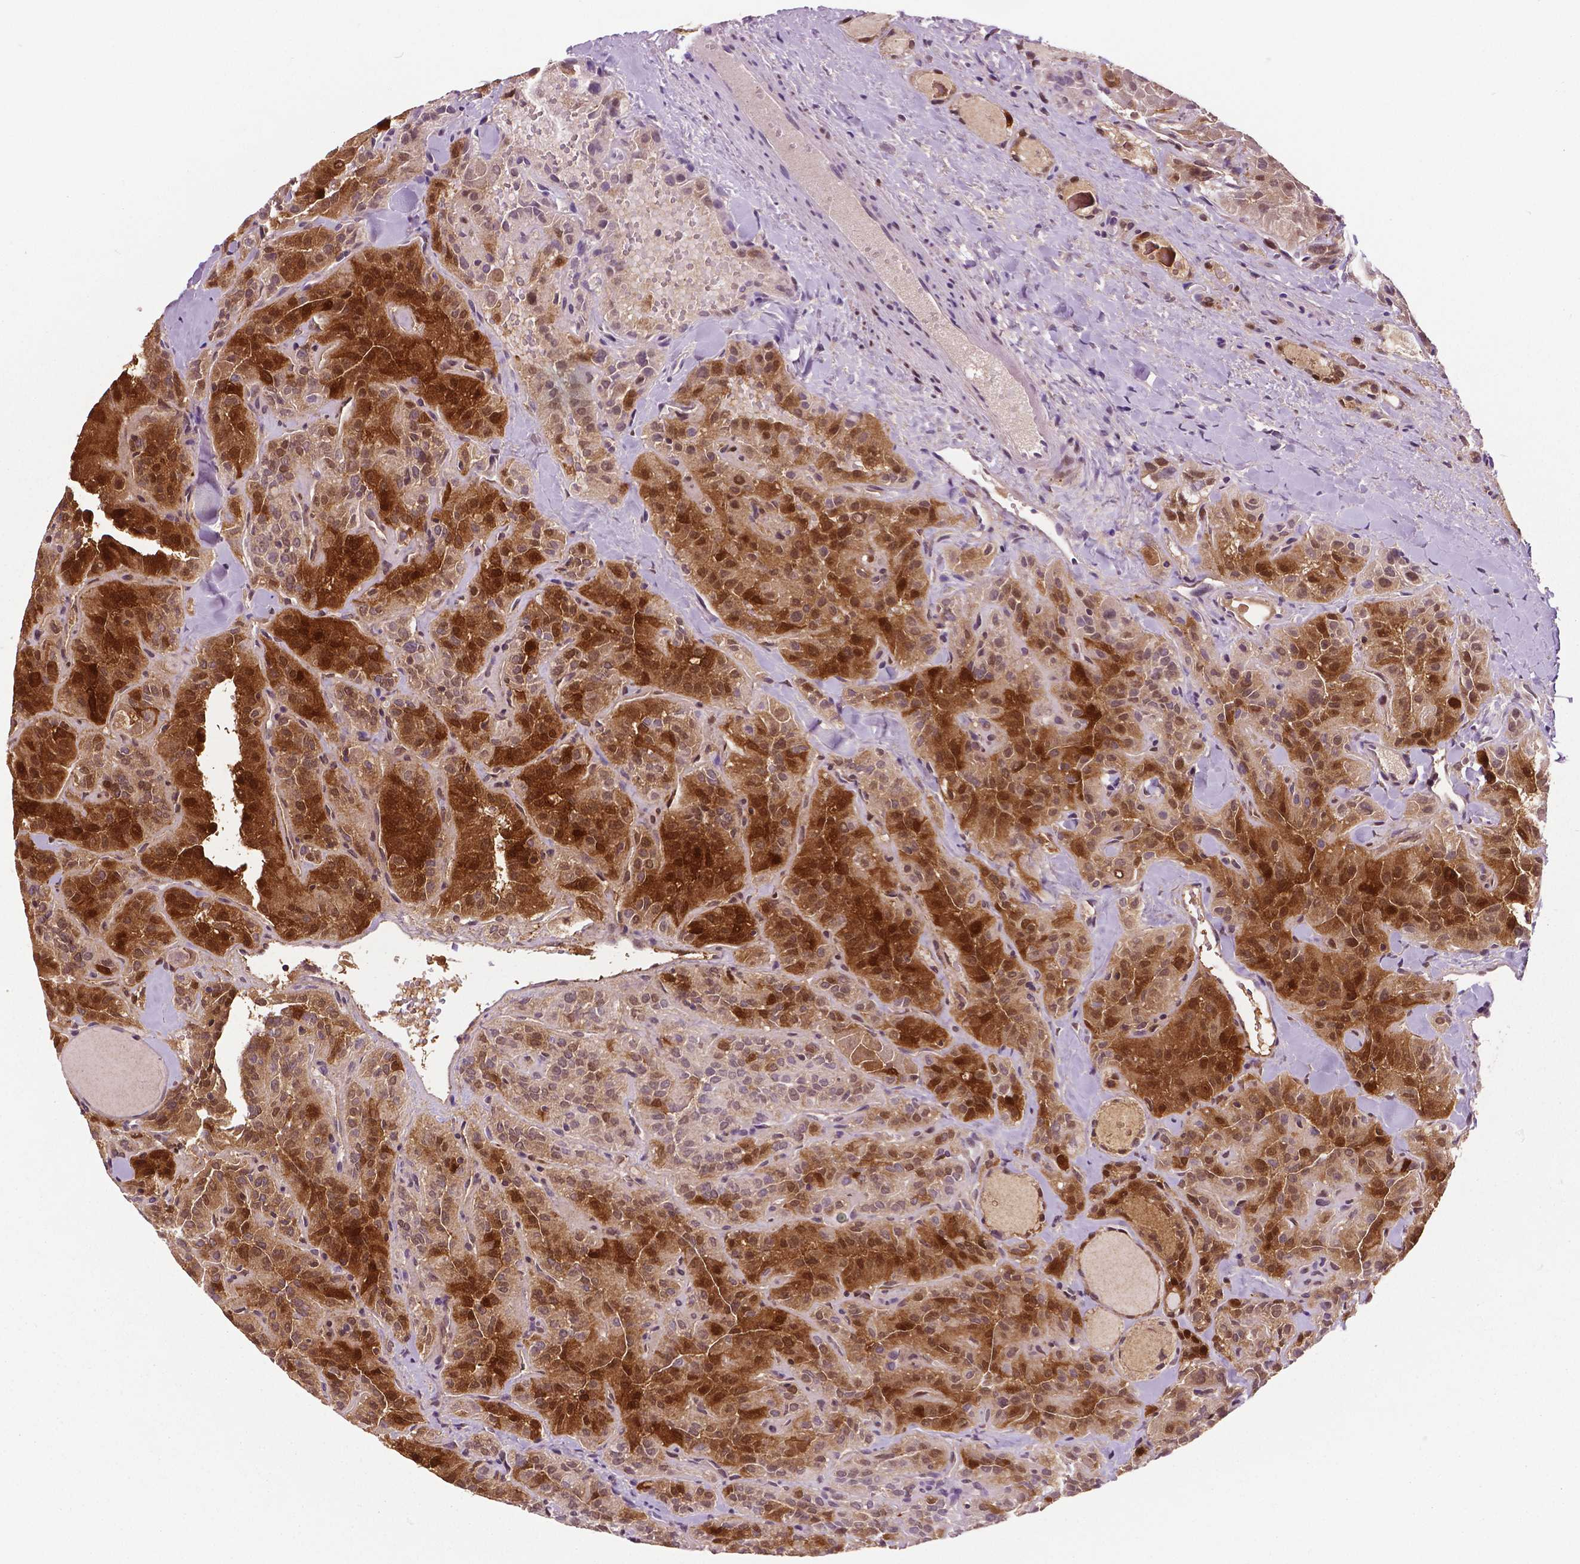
{"staining": {"intensity": "strong", "quantity": "25%-75%", "location": "cytoplasmic/membranous,nuclear"}, "tissue": "thyroid cancer", "cell_type": "Tumor cells", "image_type": "cancer", "snomed": [{"axis": "morphology", "description": "Papillary adenocarcinoma, NOS"}, {"axis": "topography", "description": "Thyroid gland"}], "caption": "Immunohistochemical staining of human thyroid papillary adenocarcinoma shows strong cytoplasmic/membranous and nuclear protein expression in approximately 25%-75% of tumor cells.", "gene": "PHGDH", "patient": {"sex": "female", "age": 45}}